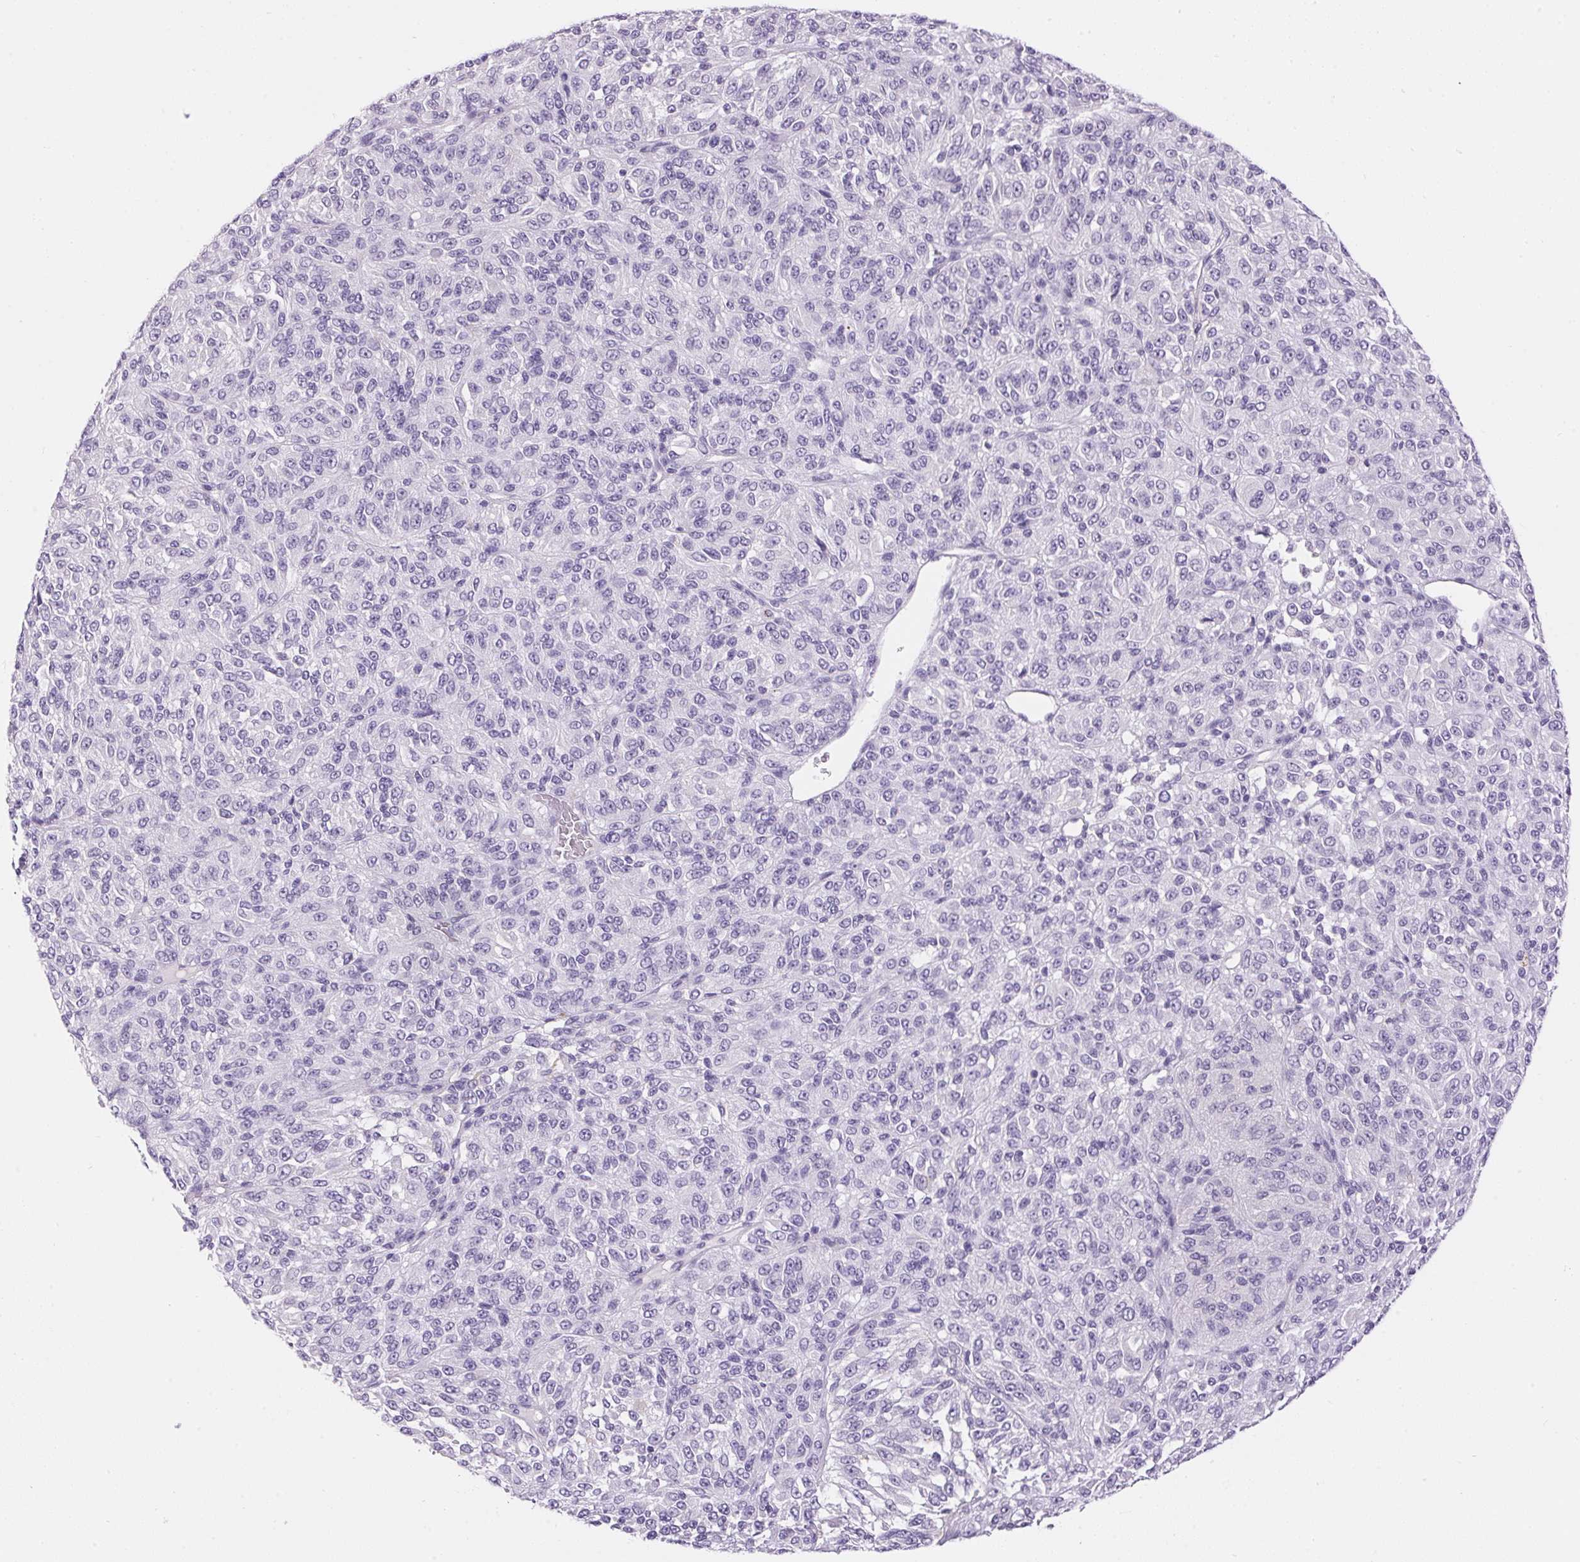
{"staining": {"intensity": "negative", "quantity": "none", "location": "none"}, "tissue": "melanoma", "cell_type": "Tumor cells", "image_type": "cancer", "snomed": [{"axis": "morphology", "description": "Malignant melanoma, Metastatic site"}, {"axis": "topography", "description": "Brain"}], "caption": "The immunohistochemistry (IHC) image has no significant positivity in tumor cells of melanoma tissue.", "gene": "PNLIPRP3", "patient": {"sex": "female", "age": 56}}